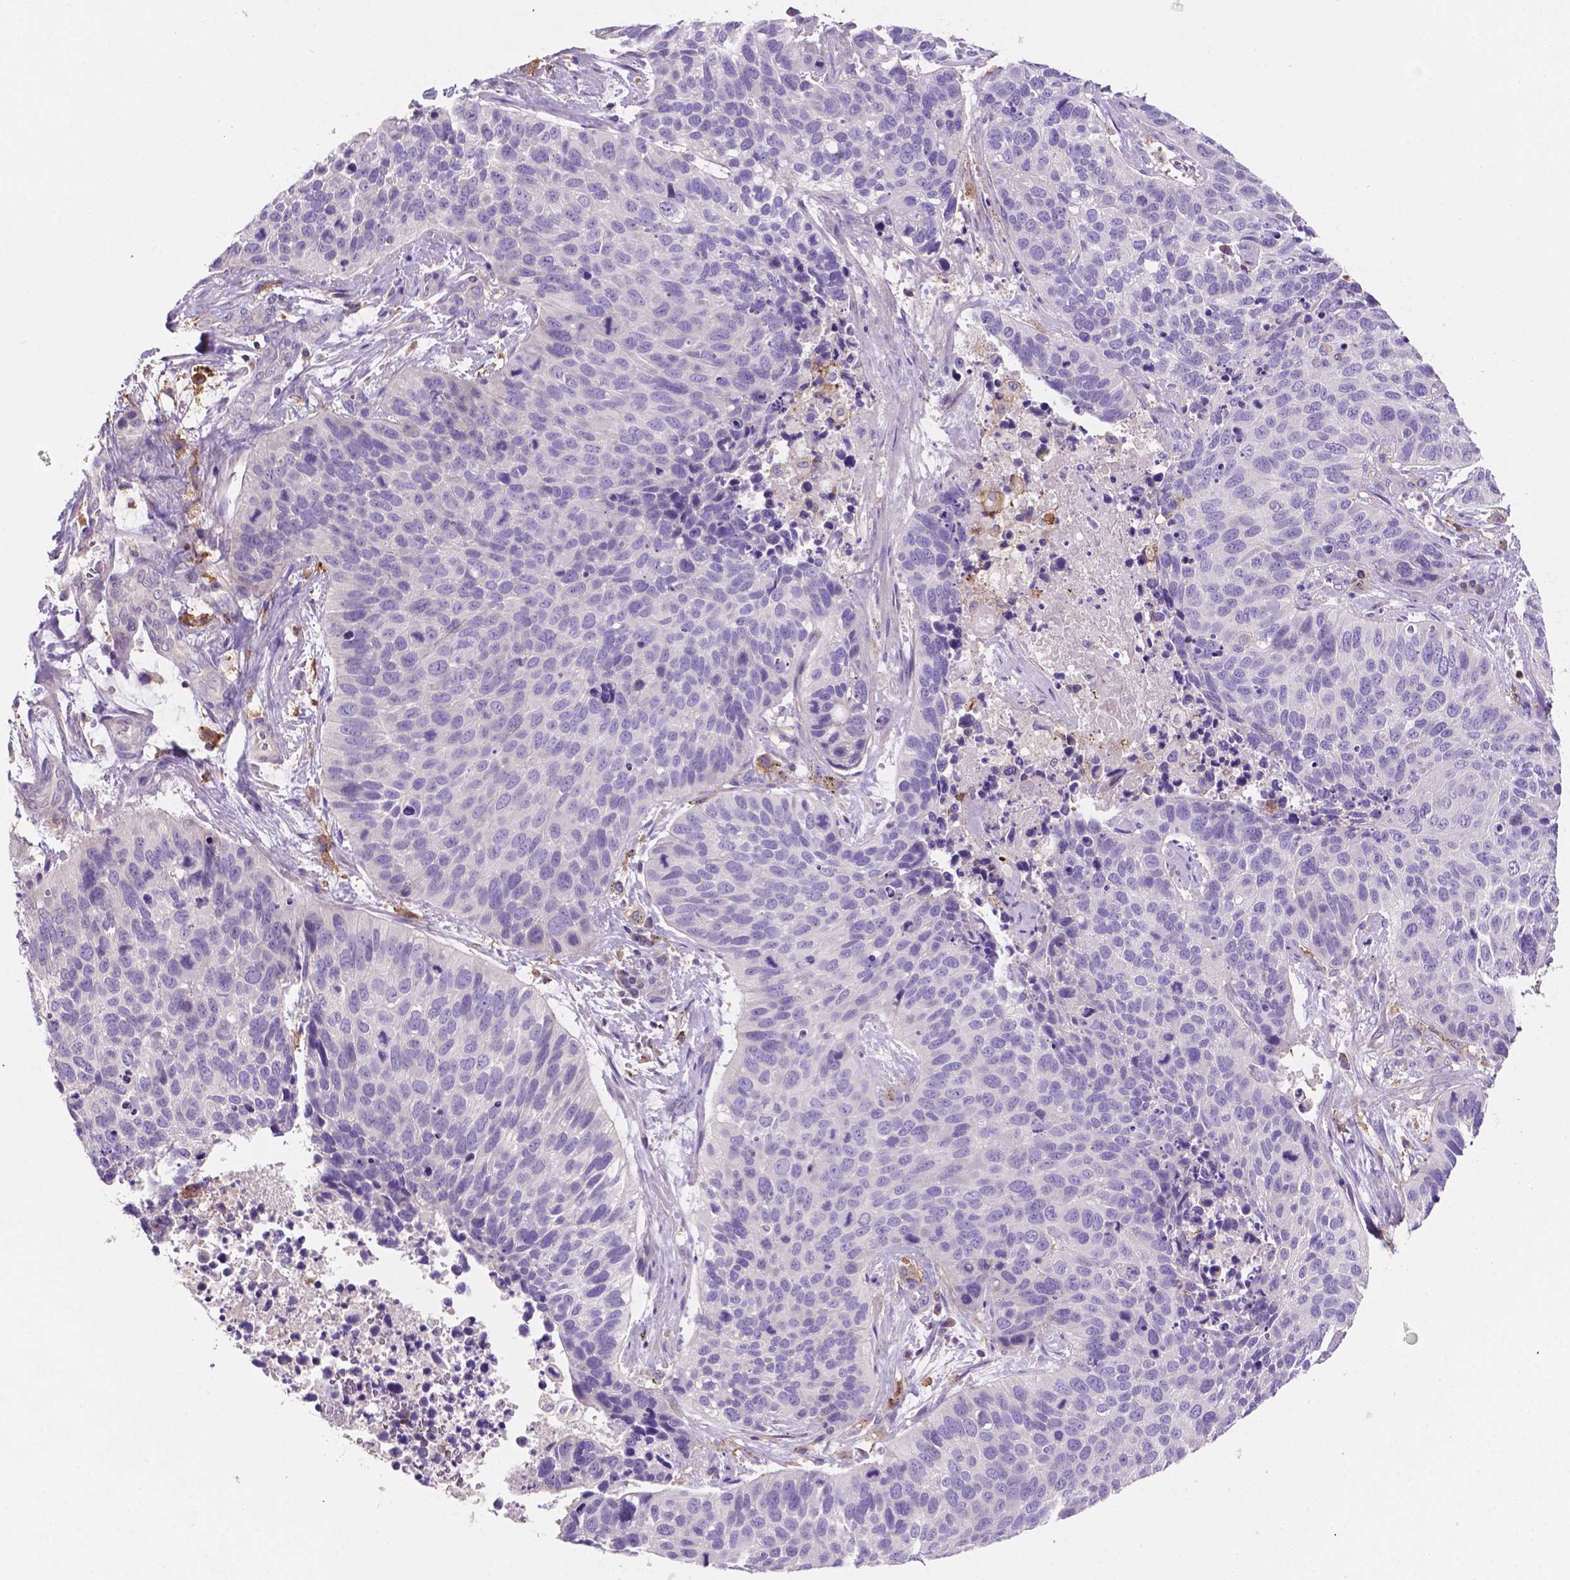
{"staining": {"intensity": "negative", "quantity": "none", "location": "none"}, "tissue": "lung cancer", "cell_type": "Tumor cells", "image_type": "cancer", "snomed": [{"axis": "morphology", "description": "Squamous cell carcinoma, NOS"}, {"axis": "topography", "description": "Lung"}], "caption": "Tumor cells are negative for brown protein staining in lung cancer (squamous cell carcinoma).", "gene": "MKRN2OS", "patient": {"sex": "male", "age": 62}}